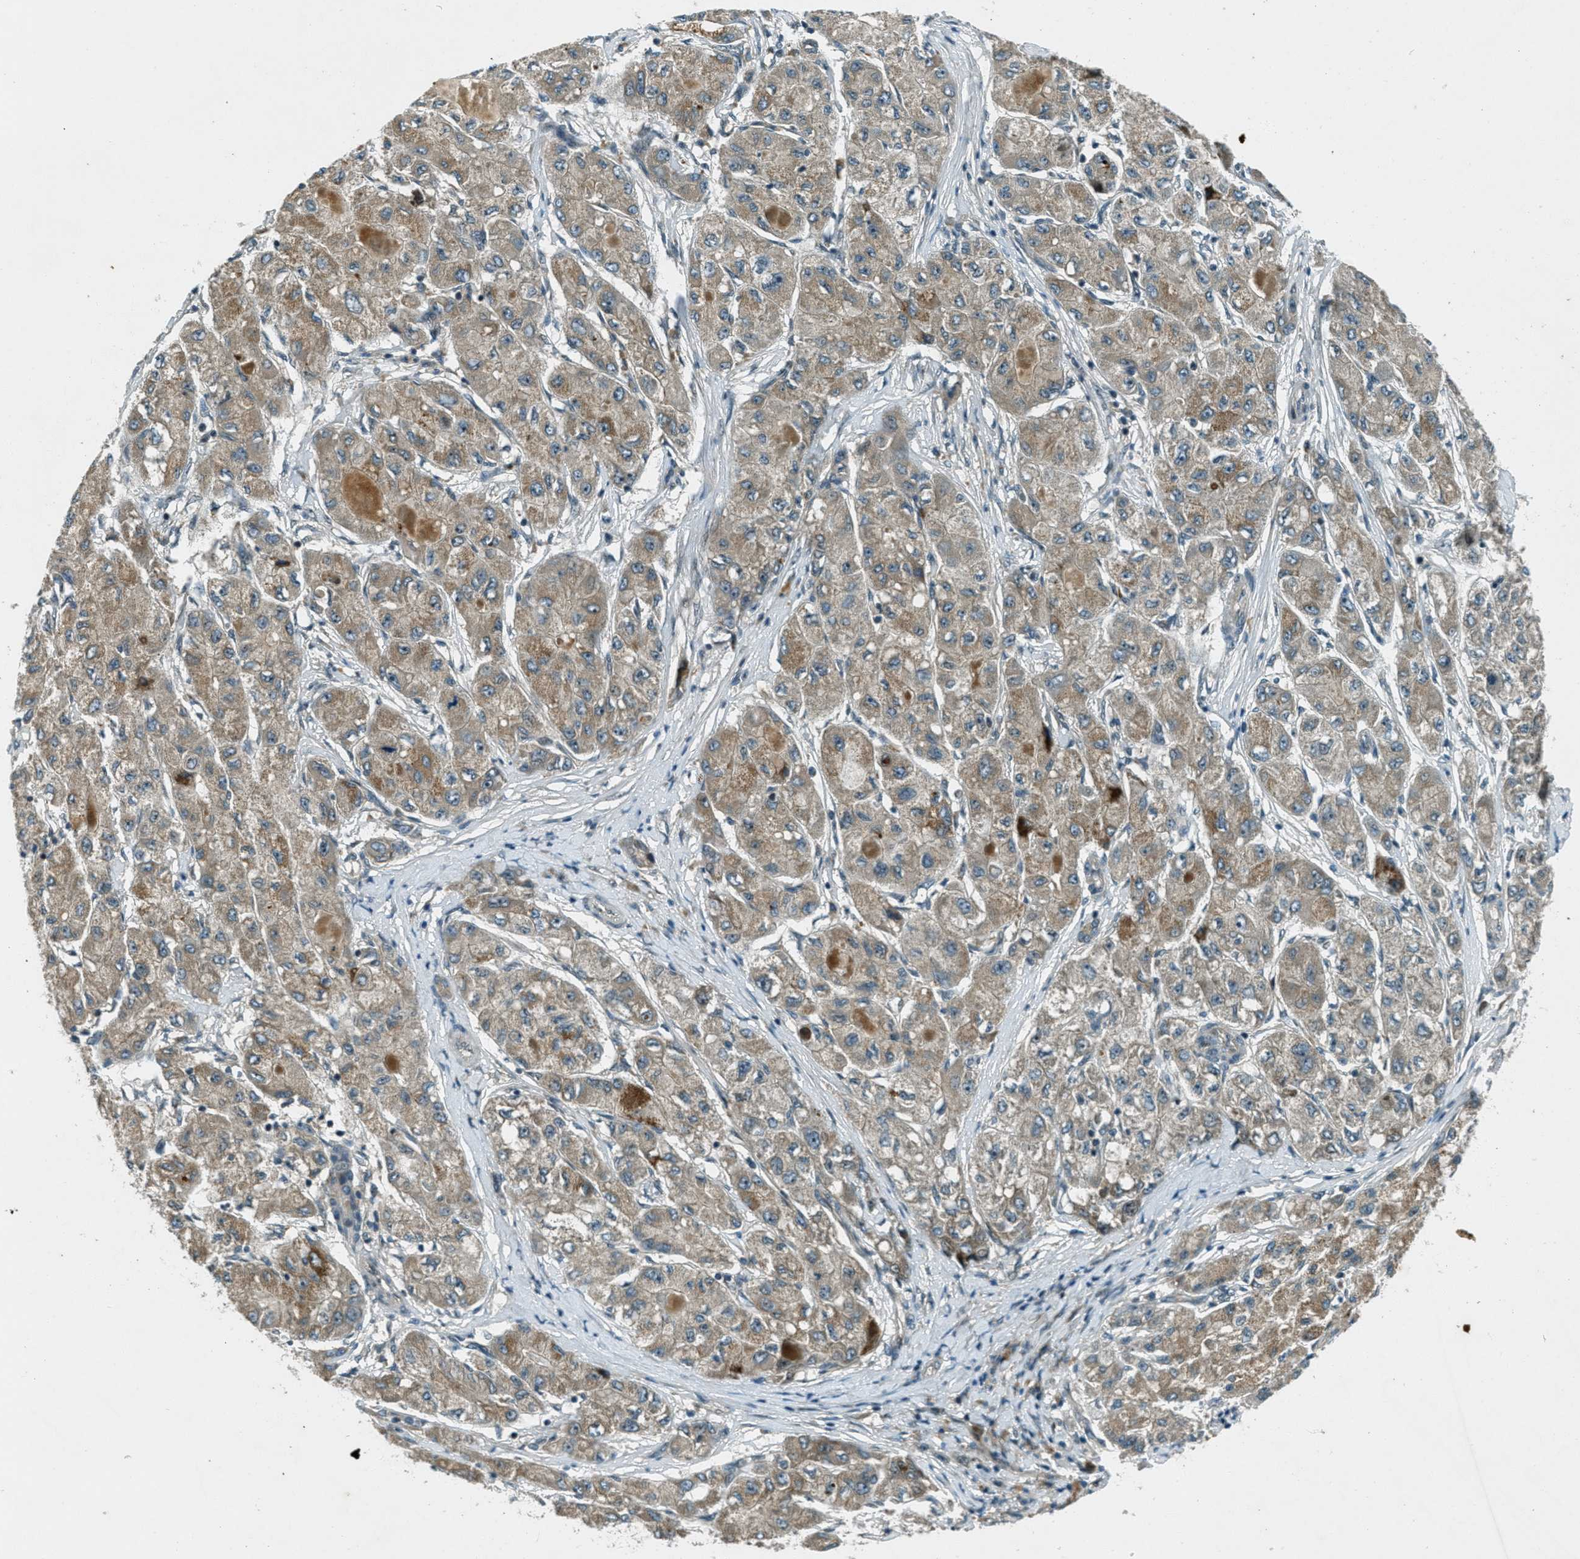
{"staining": {"intensity": "weak", "quantity": ">75%", "location": "cytoplasmic/membranous"}, "tissue": "liver cancer", "cell_type": "Tumor cells", "image_type": "cancer", "snomed": [{"axis": "morphology", "description": "Carcinoma, Hepatocellular, NOS"}, {"axis": "topography", "description": "Liver"}], "caption": "Human liver cancer stained with a protein marker demonstrates weak staining in tumor cells.", "gene": "STK11", "patient": {"sex": "male", "age": 80}}